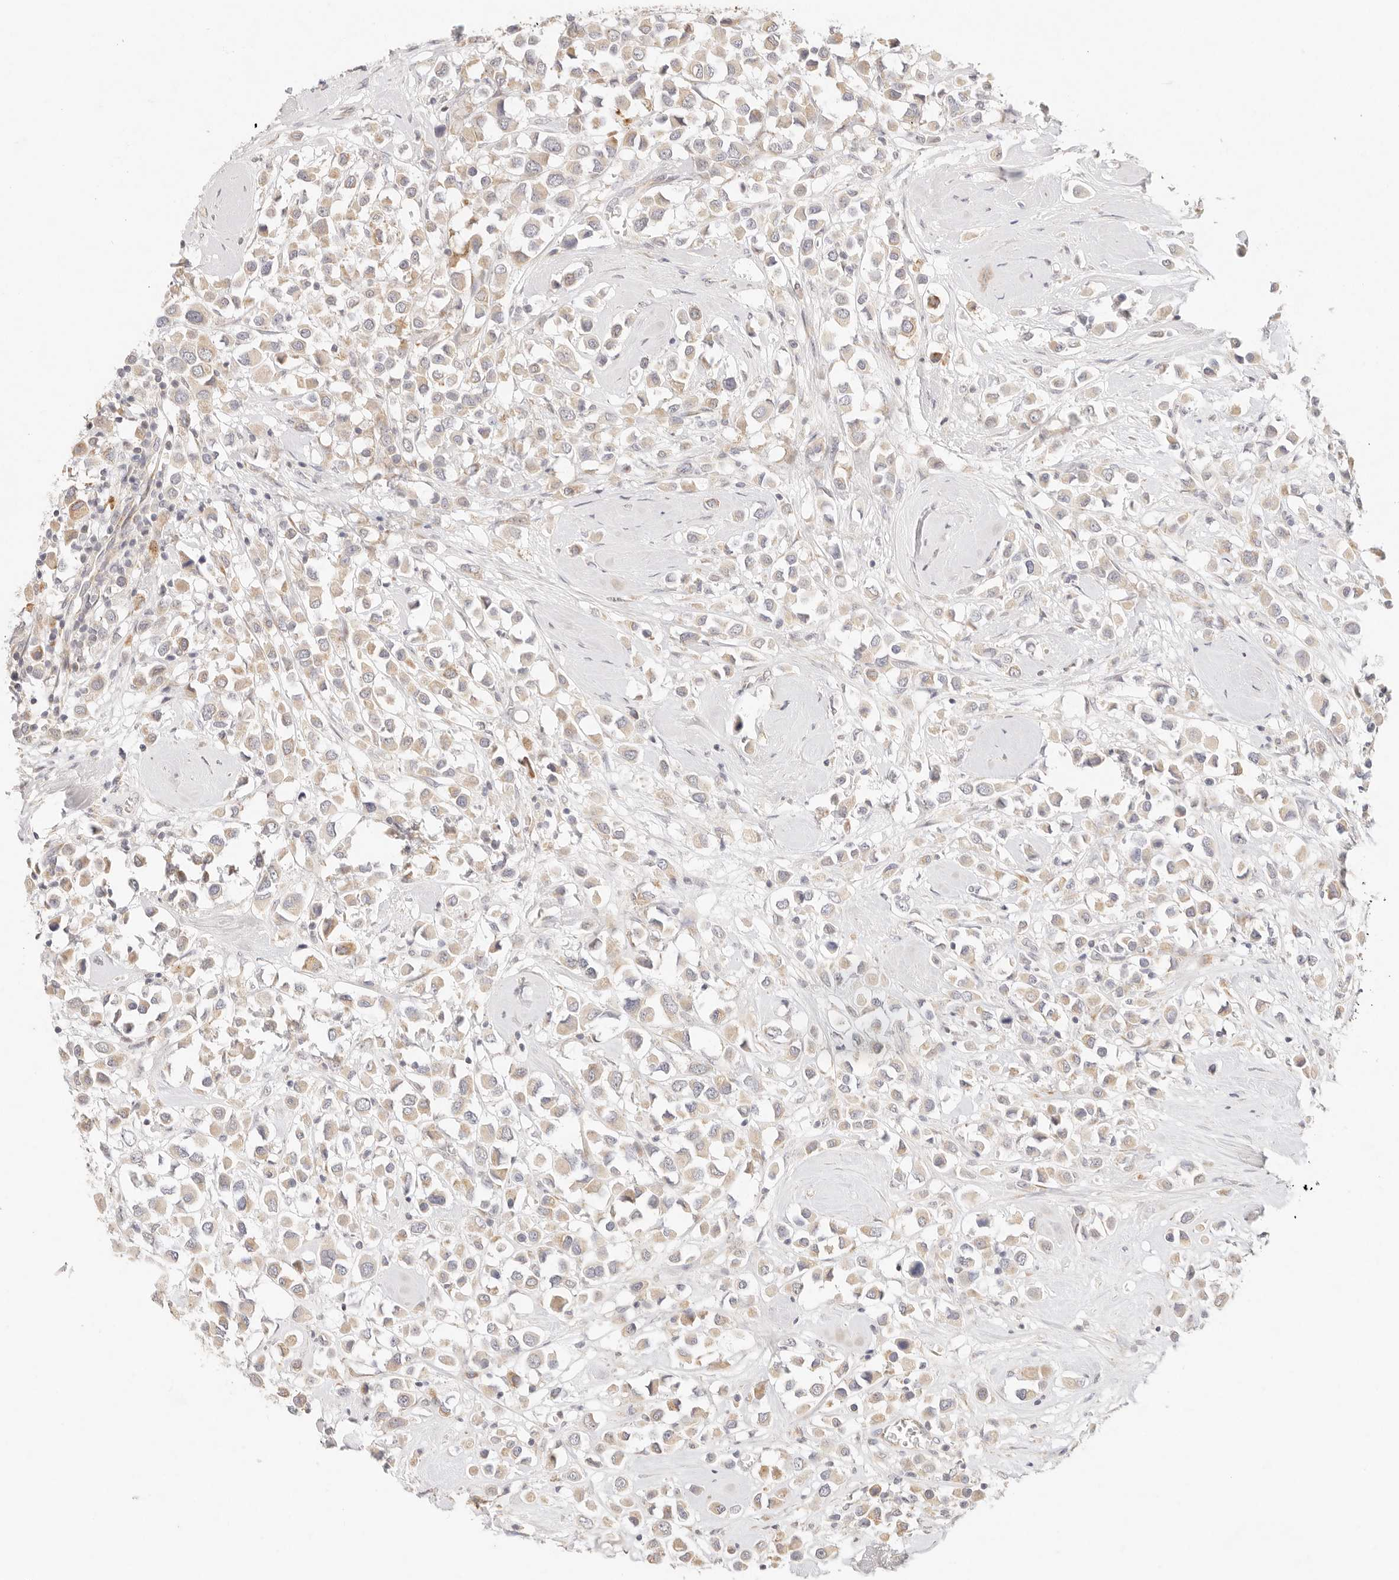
{"staining": {"intensity": "moderate", "quantity": "25%-75%", "location": "cytoplasmic/membranous"}, "tissue": "breast cancer", "cell_type": "Tumor cells", "image_type": "cancer", "snomed": [{"axis": "morphology", "description": "Duct carcinoma"}, {"axis": "topography", "description": "Breast"}], "caption": "This photomicrograph displays immunohistochemistry staining of human breast cancer (intraductal carcinoma), with medium moderate cytoplasmic/membranous positivity in about 25%-75% of tumor cells.", "gene": "GPR156", "patient": {"sex": "female", "age": 61}}